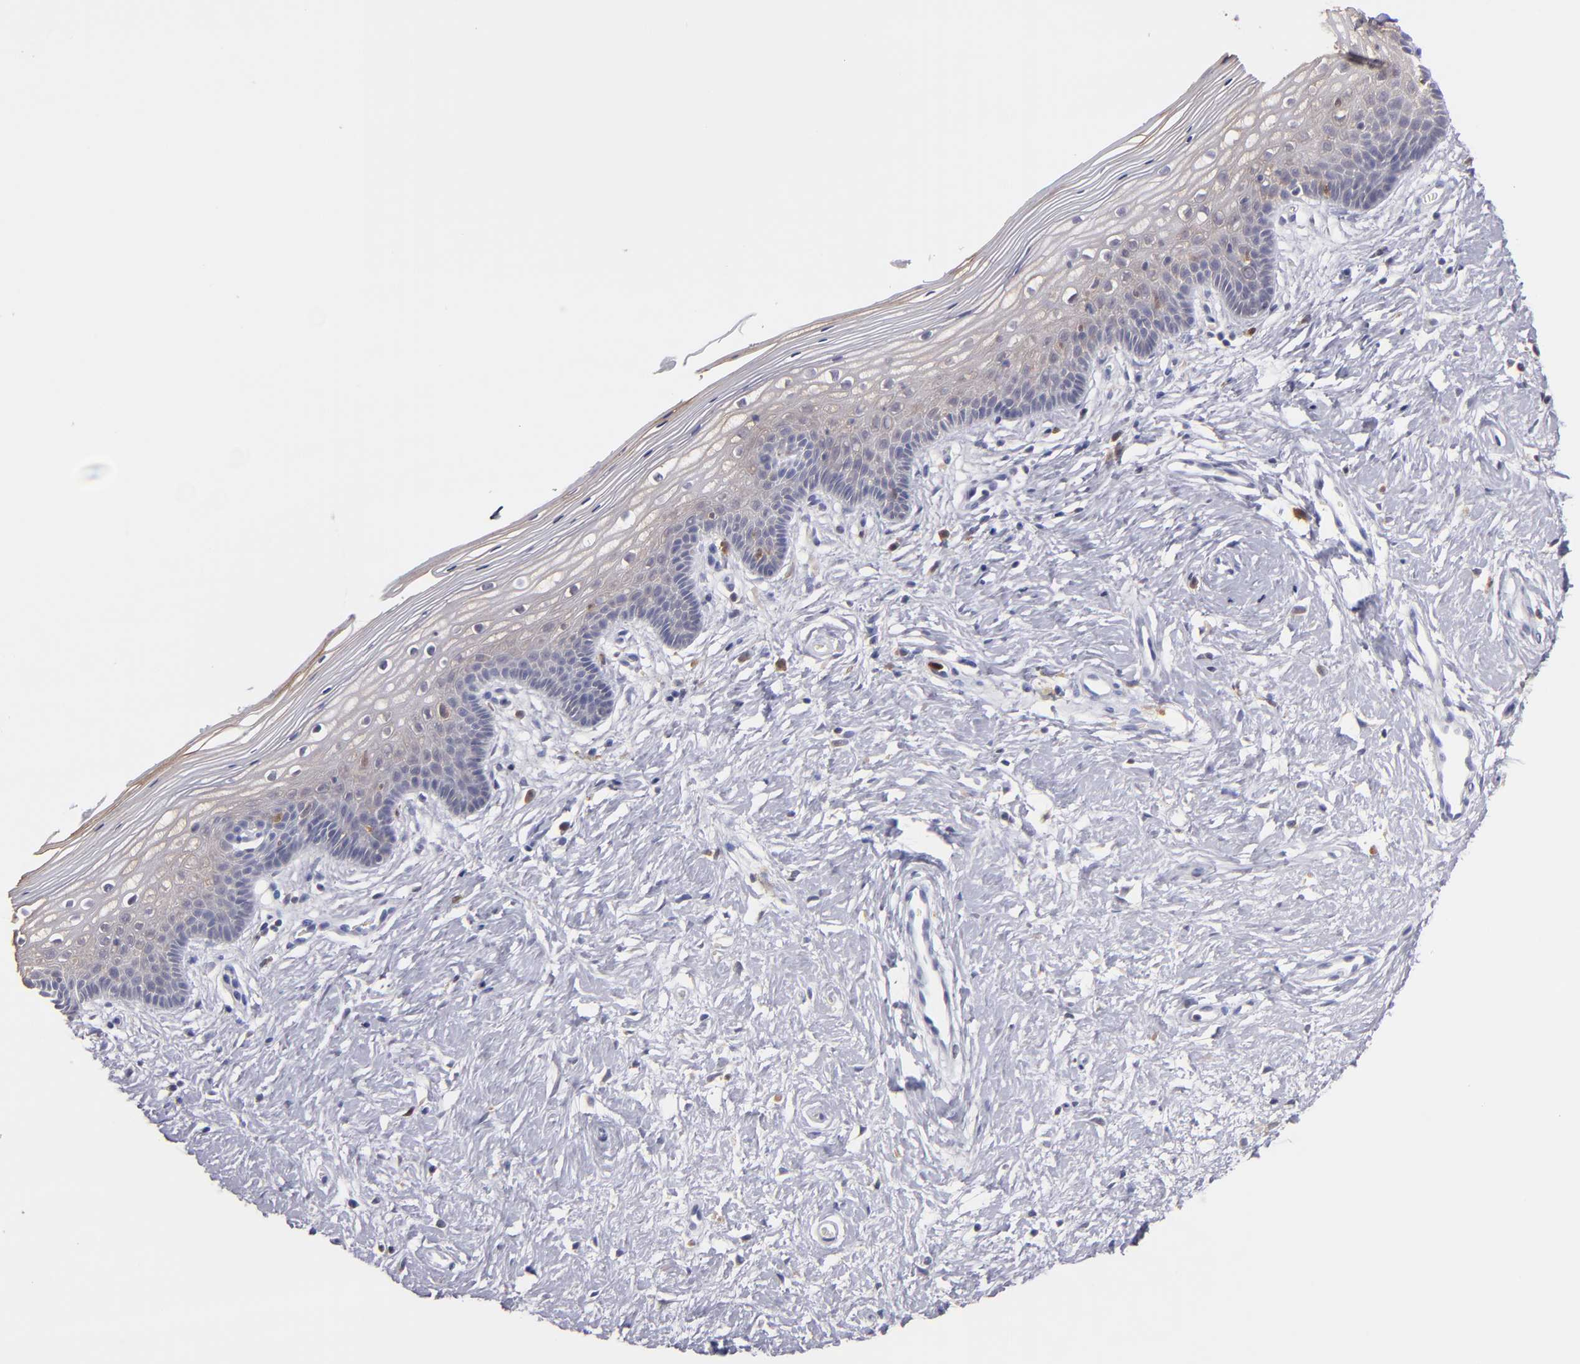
{"staining": {"intensity": "weak", "quantity": "<25%", "location": "cytoplasmic/membranous"}, "tissue": "vagina", "cell_type": "Squamous epithelial cells", "image_type": "normal", "snomed": [{"axis": "morphology", "description": "Normal tissue, NOS"}, {"axis": "topography", "description": "Vagina"}], "caption": "DAB (3,3'-diaminobenzidine) immunohistochemical staining of unremarkable human vagina shows no significant expression in squamous epithelial cells. (DAB immunohistochemistry (IHC) visualized using brightfield microscopy, high magnification).", "gene": "PRKCD", "patient": {"sex": "female", "age": 46}}